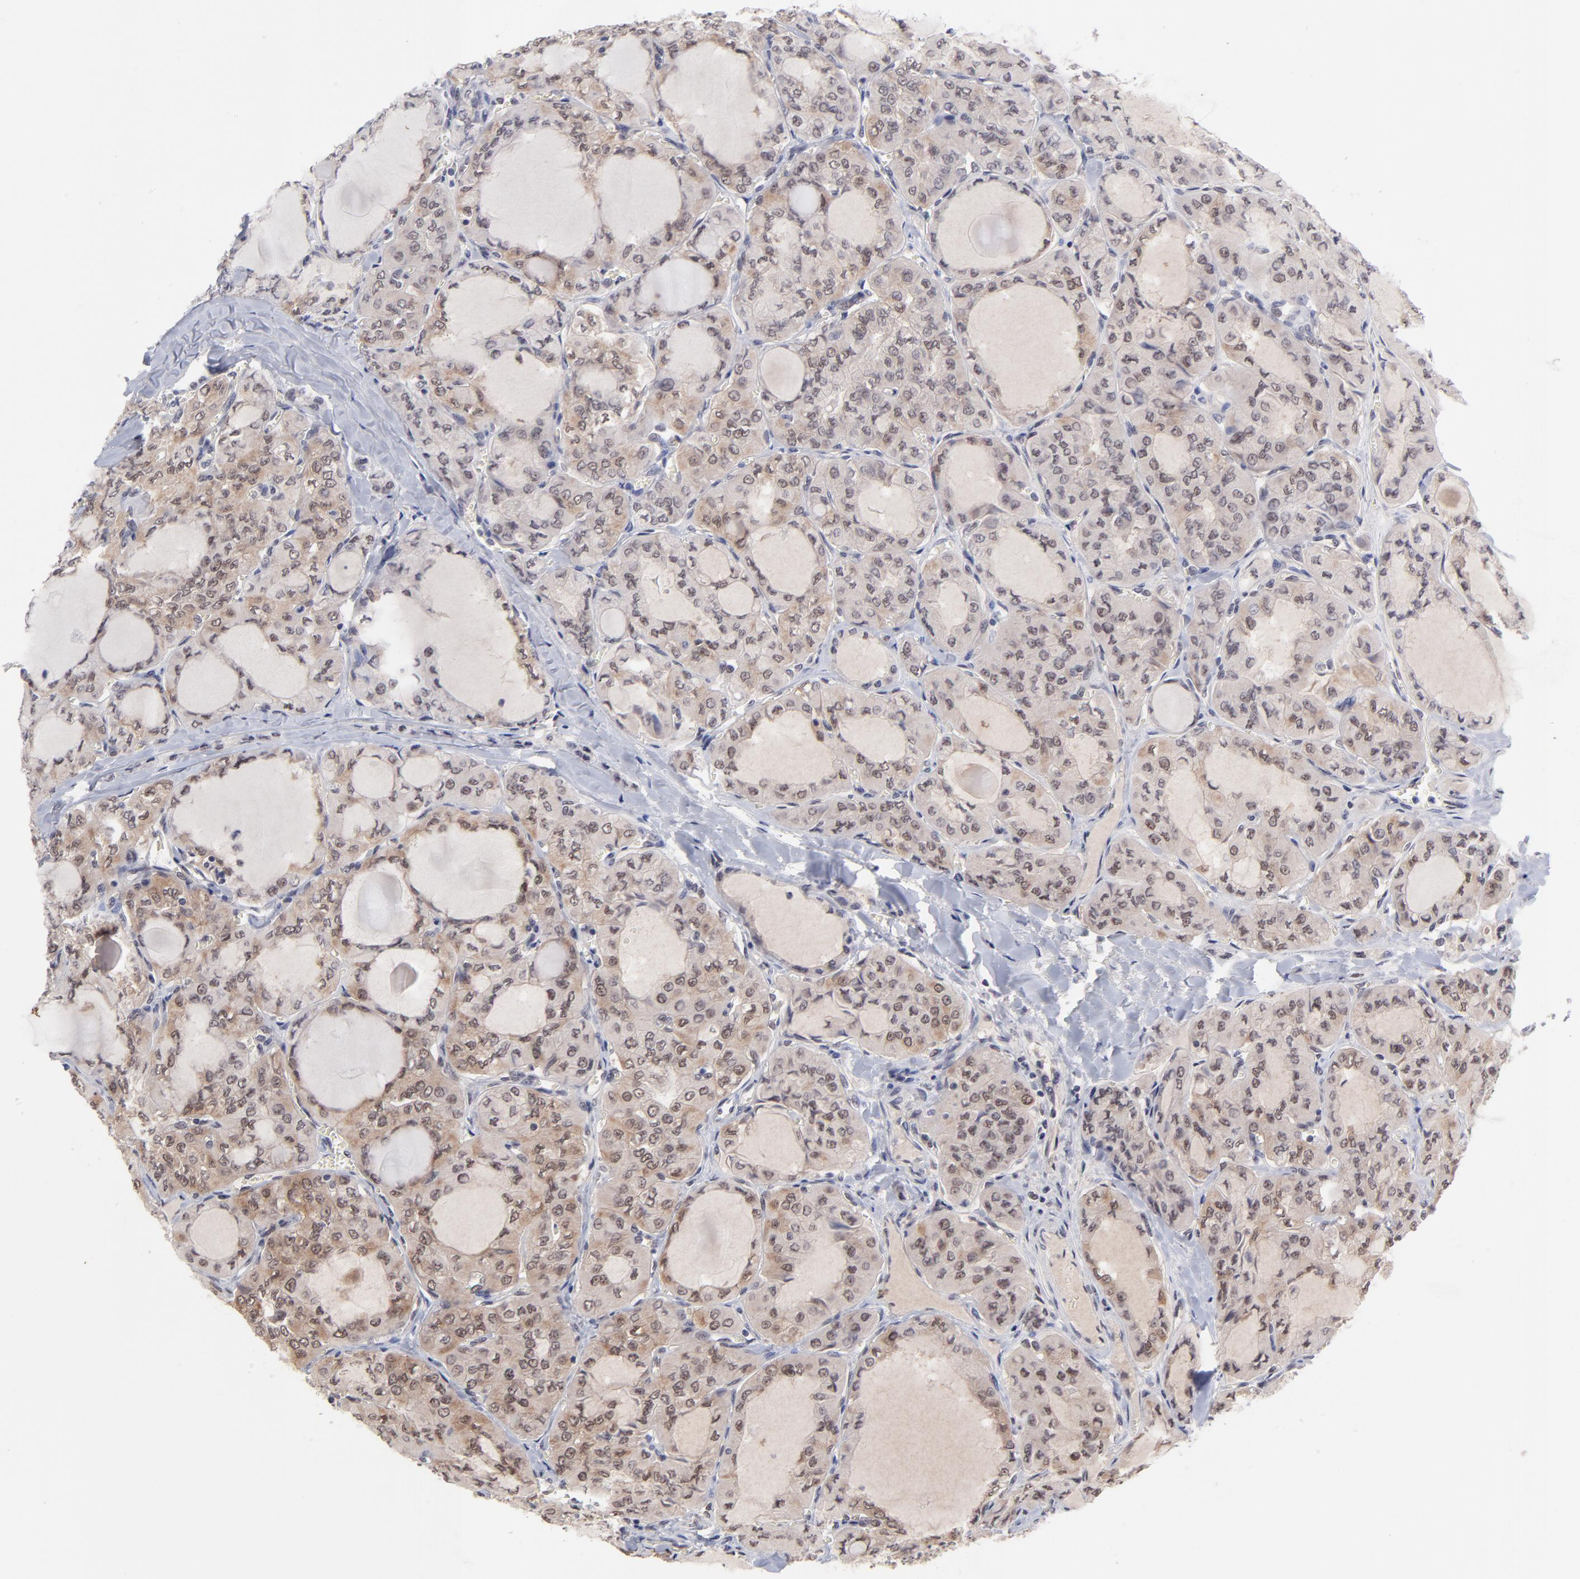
{"staining": {"intensity": "moderate", "quantity": ">75%", "location": "cytoplasmic/membranous"}, "tissue": "thyroid cancer", "cell_type": "Tumor cells", "image_type": "cancer", "snomed": [{"axis": "morphology", "description": "Papillary adenocarcinoma, NOS"}, {"axis": "topography", "description": "Thyroid gland"}], "caption": "Protein staining of thyroid cancer tissue displays moderate cytoplasmic/membranous staining in about >75% of tumor cells.", "gene": "UBE2E3", "patient": {"sex": "male", "age": 20}}